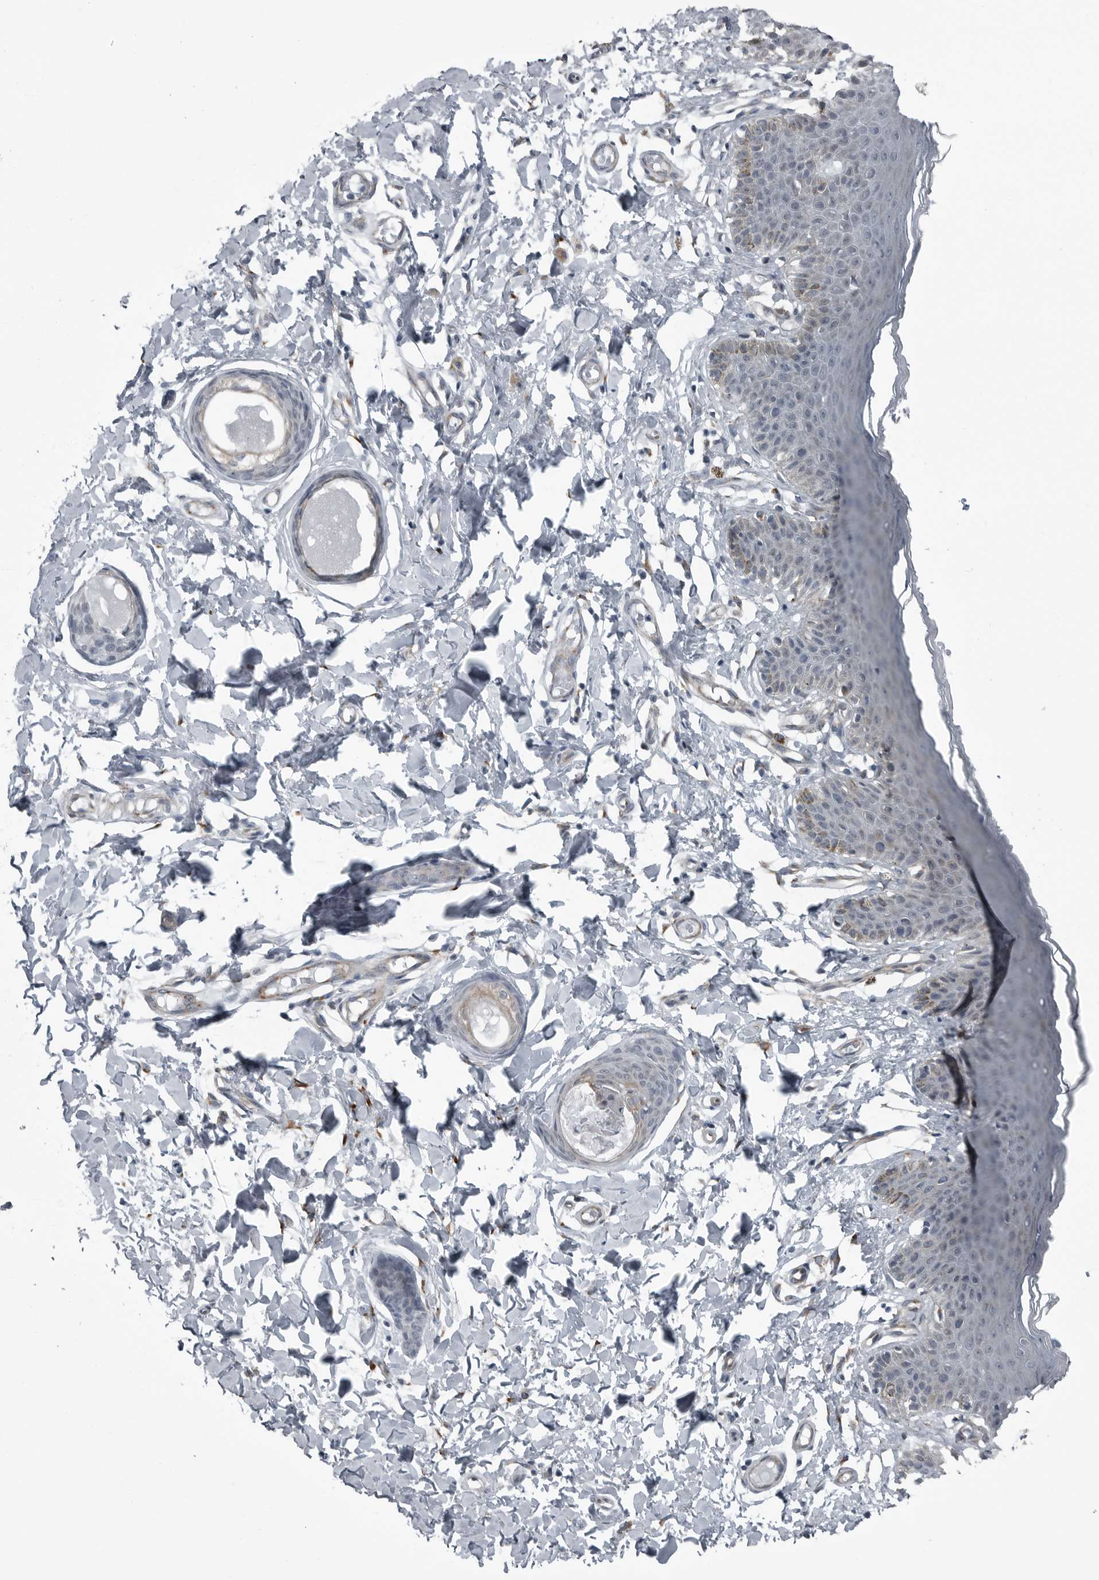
{"staining": {"intensity": "weak", "quantity": "<25%", "location": "cytoplasmic/membranous"}, "tissue": "skin", "cell_type": "Epidermal cells", "image_type": "normal", "snomed": [{"axis": "morphology", "description": "Normal tissue, NOS"}, {"axis": "topography", "description": "Vulva"}], "caption": "Image shows no protein positivity in epidermal cells of normal skin.", "gene": "CEP85", "patient": {"sex": "female", "age": 66}}